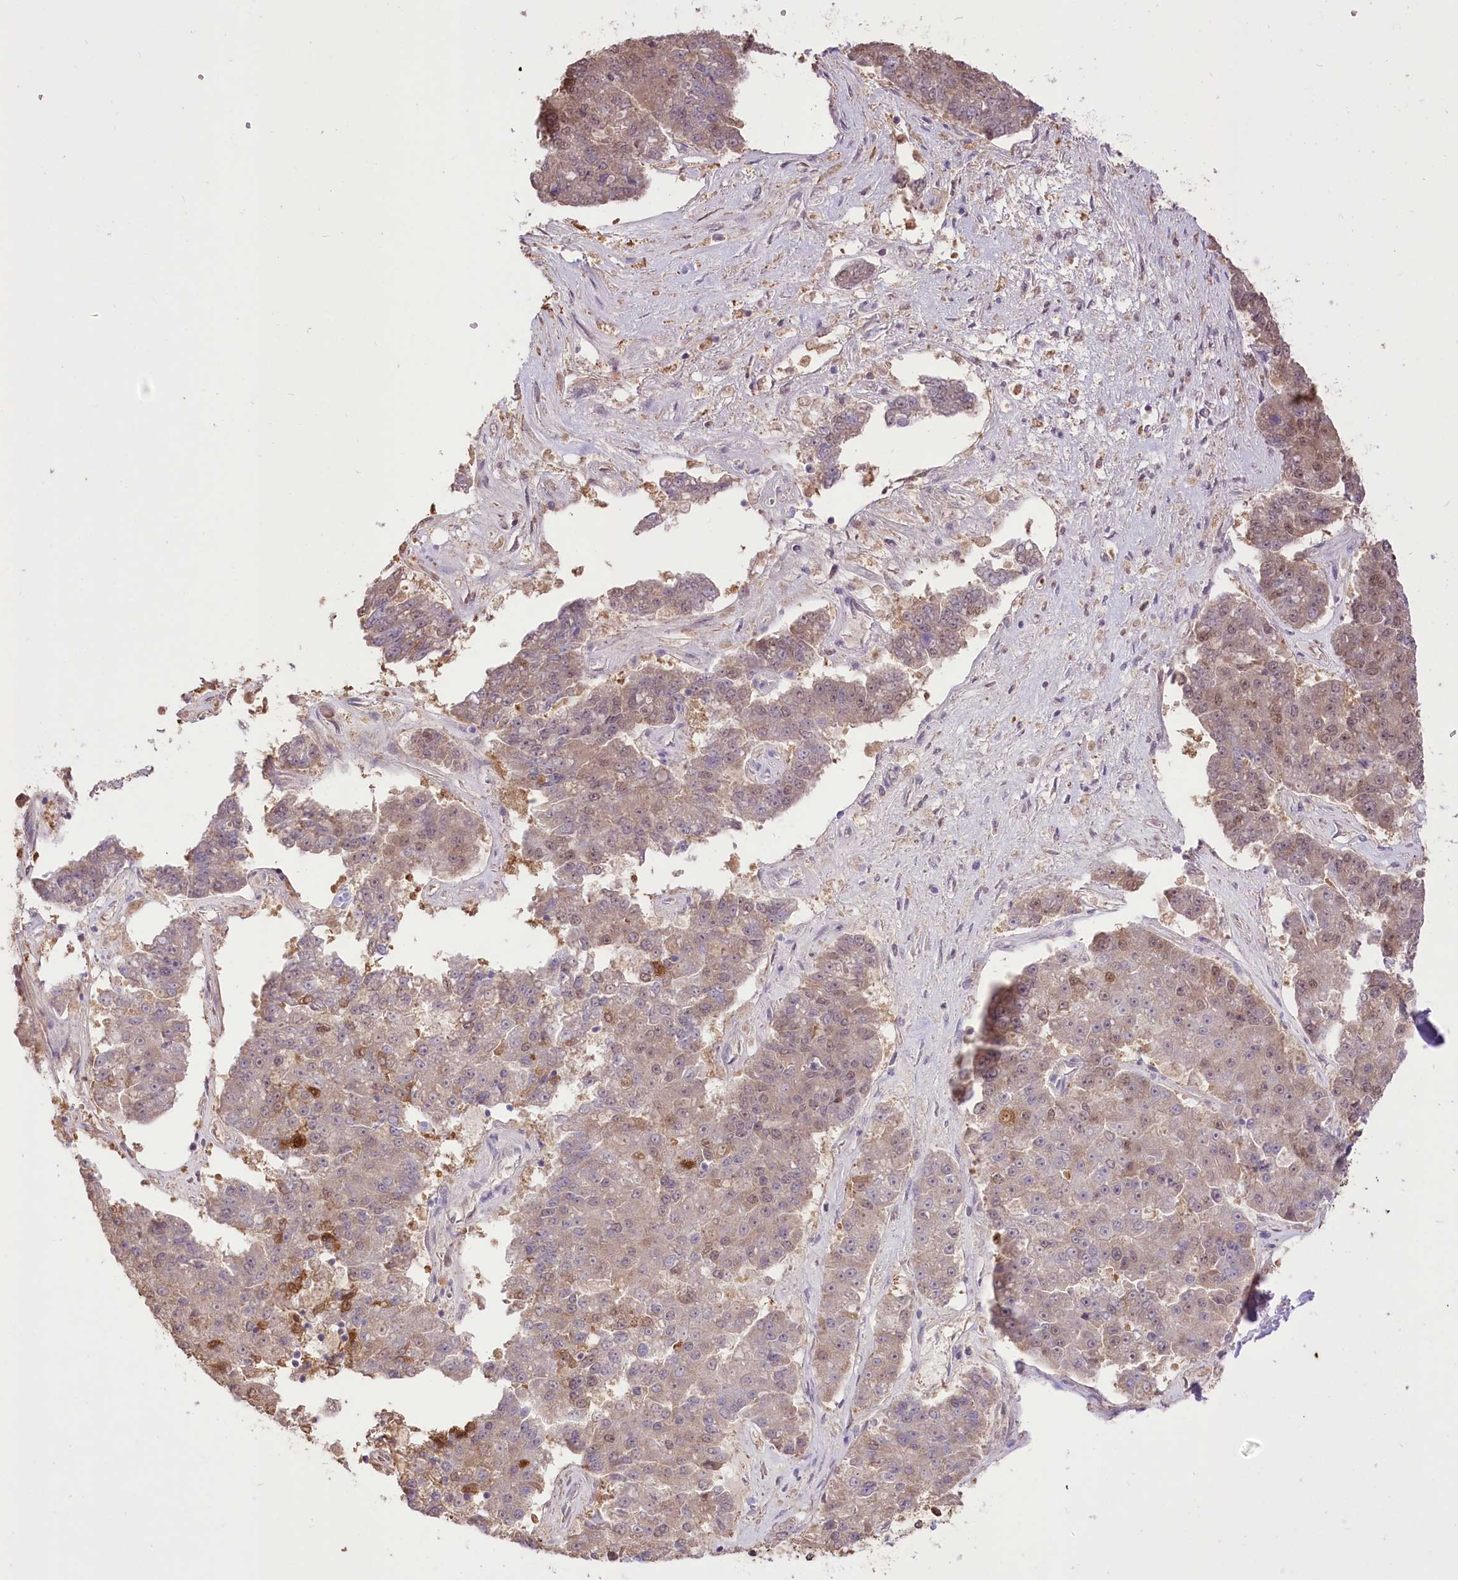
{"staining": {"intensity": "weak", "quantity": ">75%", "location": "cytoplasmic/membranous"}, "tissue": "pancreatic cancer", "cell_type": "Tumor cells", "image_type": "cancer", "snomed": [{"axis": "morphology", "description": "Adenocarcinoma, NOS"}, {"axis": "topography", "description": "Pancreas"}], "caption": "Immunohistochemistry staining of pancreatic adenocarcinoma, which displays low levels of weak cytoplasmic/membranous positivity in approximately >75% of tumor cells indicating weak cytoplasmic/membranous protein expression. The staining was performed using DAB (3,3'-diaminobenzidine) (brown) for protein detection and nuclei were counterstained in hematoxylin (blue).", "gene": "R3HDM2", "patient": {"sex": "male", "age": 50}}